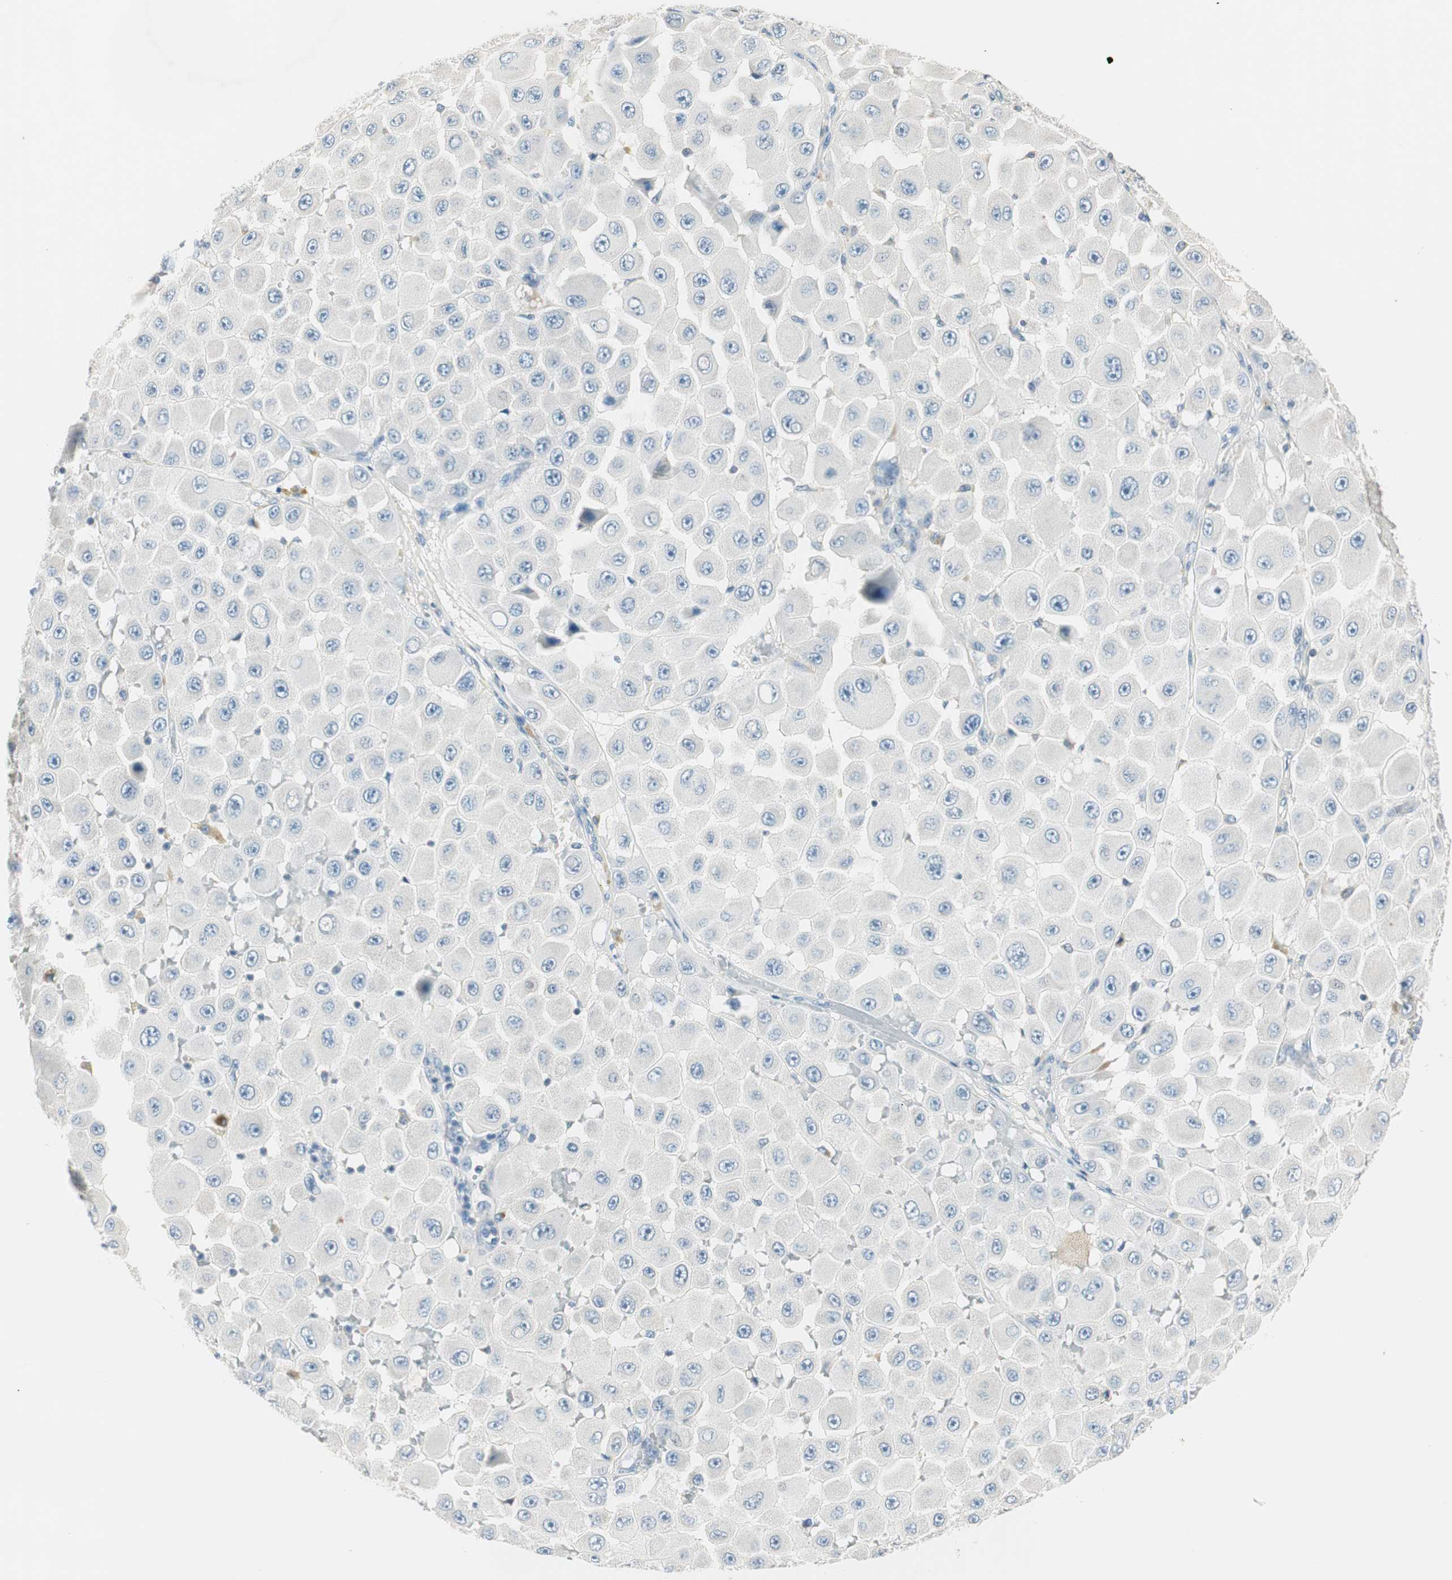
{"staining": {"intensity": "negative", "quantity": "none", "location": "none"}, "tissue": "melanoma", "cell_type": "Tumor cells", "image_type": "cancer", "snomed": [{"axis": "morphology", "description": "Malignant melanoma, NOS"}, {"axis": "topography", "description": "Skin"}], "caption": "This is an IHC photomicrograph of malignant melanoma. There is no expression in tumor cells.", "gene": "RAD54B", "patient": {"sex": "female", "age": 81}}